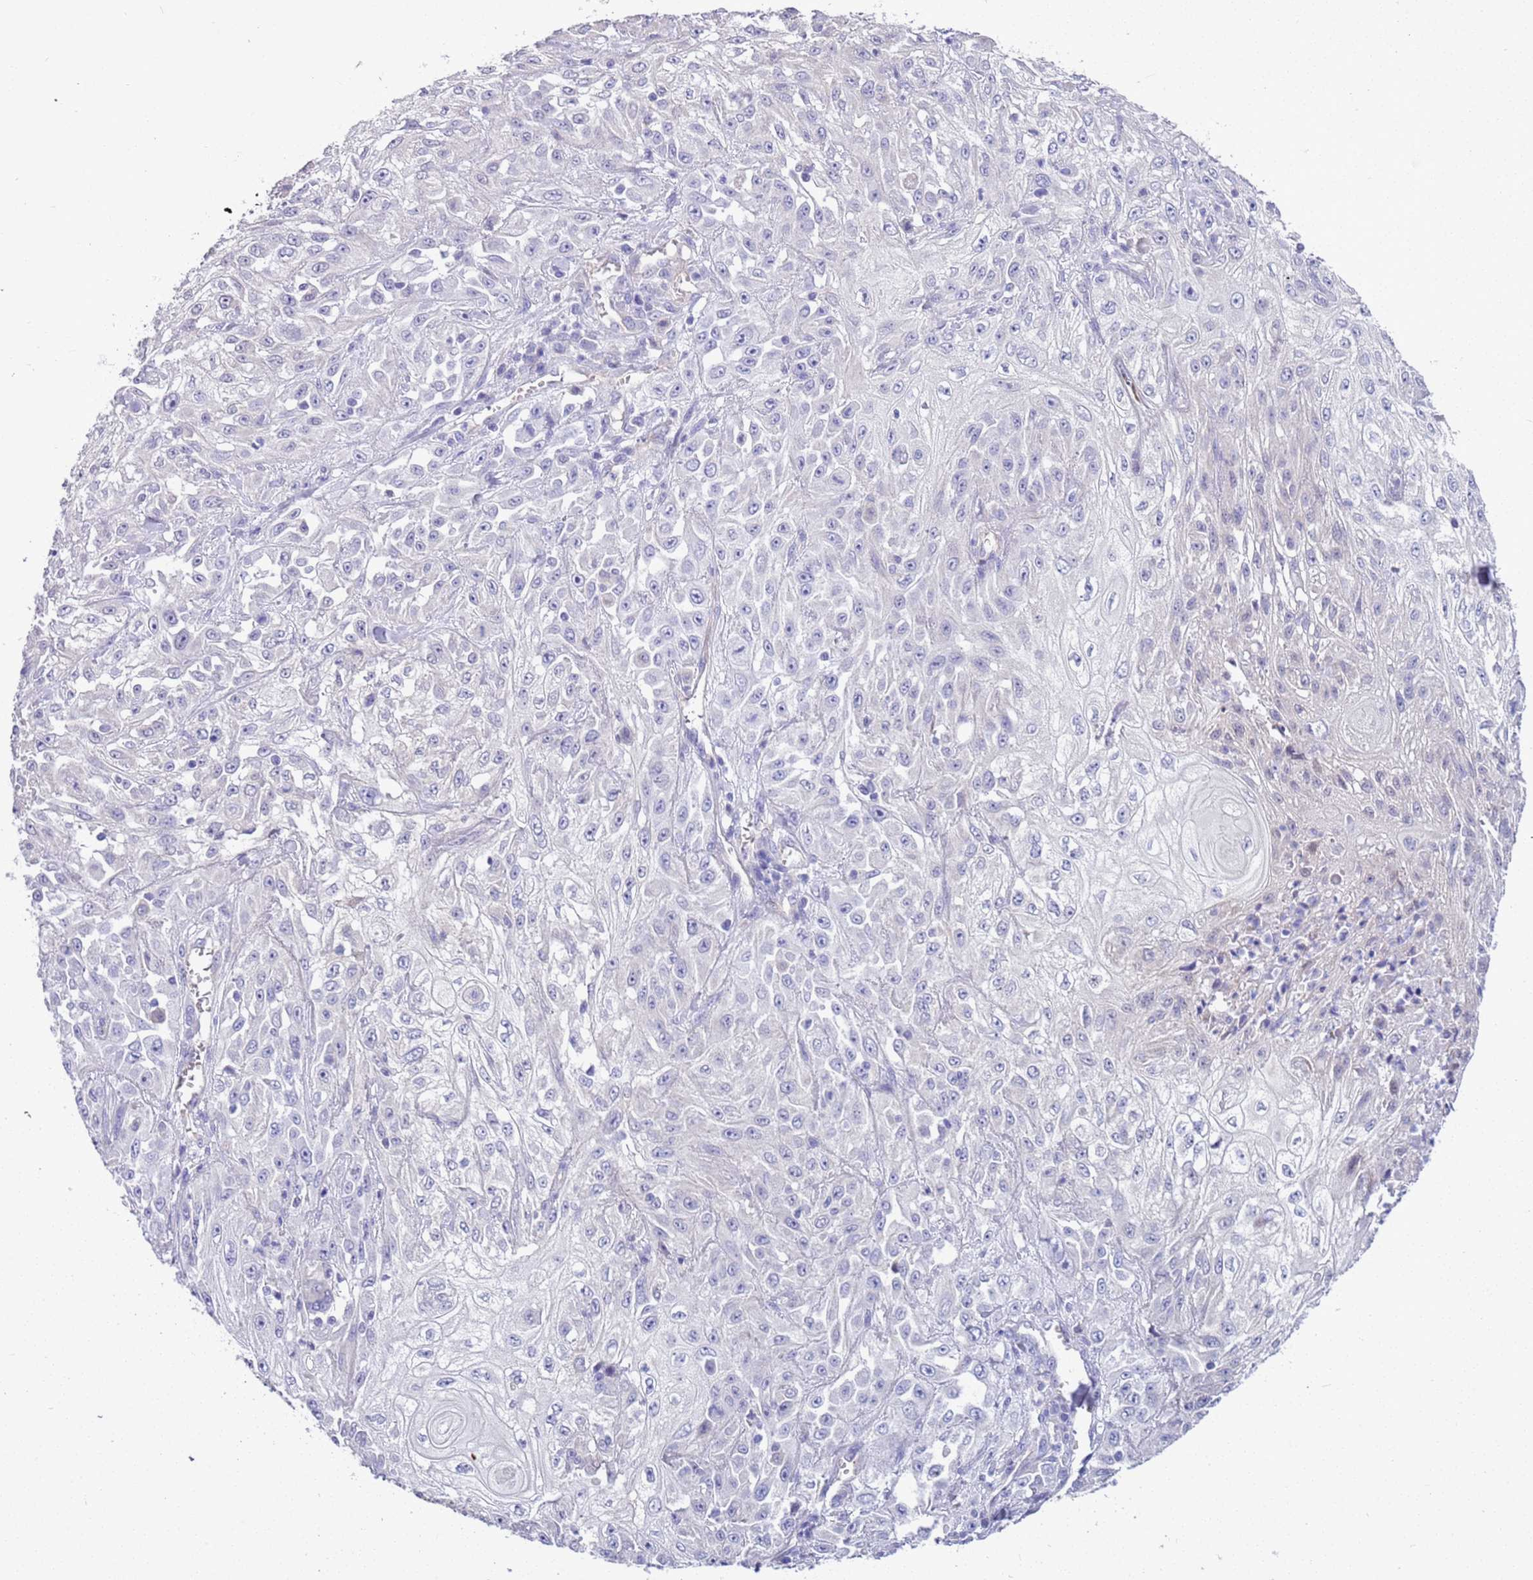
{"staining": {"intensity": "negative", "quantity": "none", "location": "none"}, "tissue": "skin cancer", "cell_type": "Tumor cells", "image_type": "cancer", "snomed": [{"axis": "morphology", "description": "Squamous cell carcinoma, NOS"}, {"axis": "morphology", "description": "Squamous cell carcinoma, metastatic, NOS"}, {"axis": "topography", "description": "Skin"}, {"axis": "topography", "description": "Lymph node"}], "caption": "Histopathology image shows no significant protein positivity in tumor cells of skin cancer.", "gene": "BRMS1L", "patient": {"sex": "male", "age": 75}}